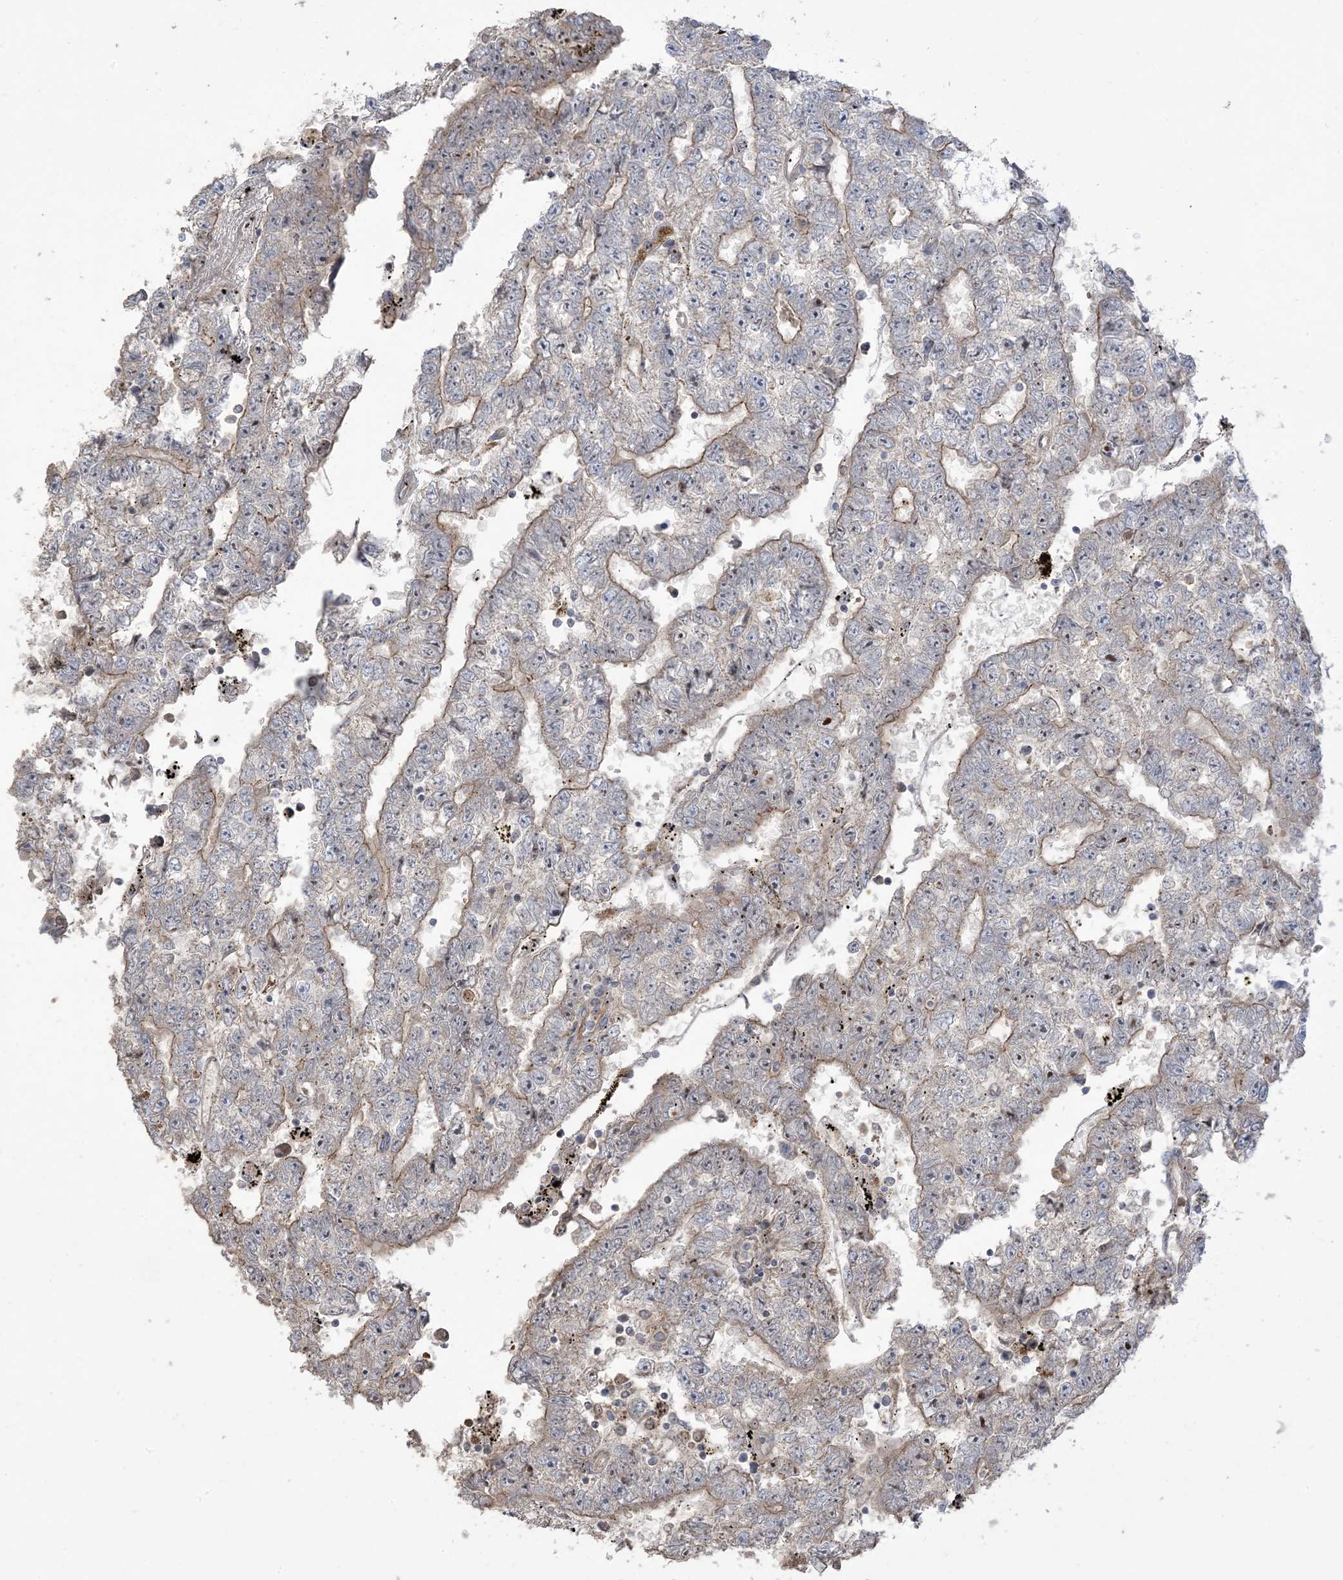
{"staining": {"intensity": "weak", "quantity": "25%-75%", "location": "cytoplasmic/membranous"}, "tissue": "testis cancer", "cell_type": "Tumor cells", "image_type": "cancer", "snomed": [{"axis": "morphology", "description": "Carcinoma, Embryonal, NOS"}, {"axis": "topography", "description": "Testis"}], "caption": "Immunohistochemistry micrograph of human embryonal carcinoma (testis) stained for a protein (brown), which reveals low levels of weak cytoplasmic/membranous expression in about 25%-75% of tumor cells.", "gene": "KLHL18", "patient": {"sex": "male", "age": 25}}